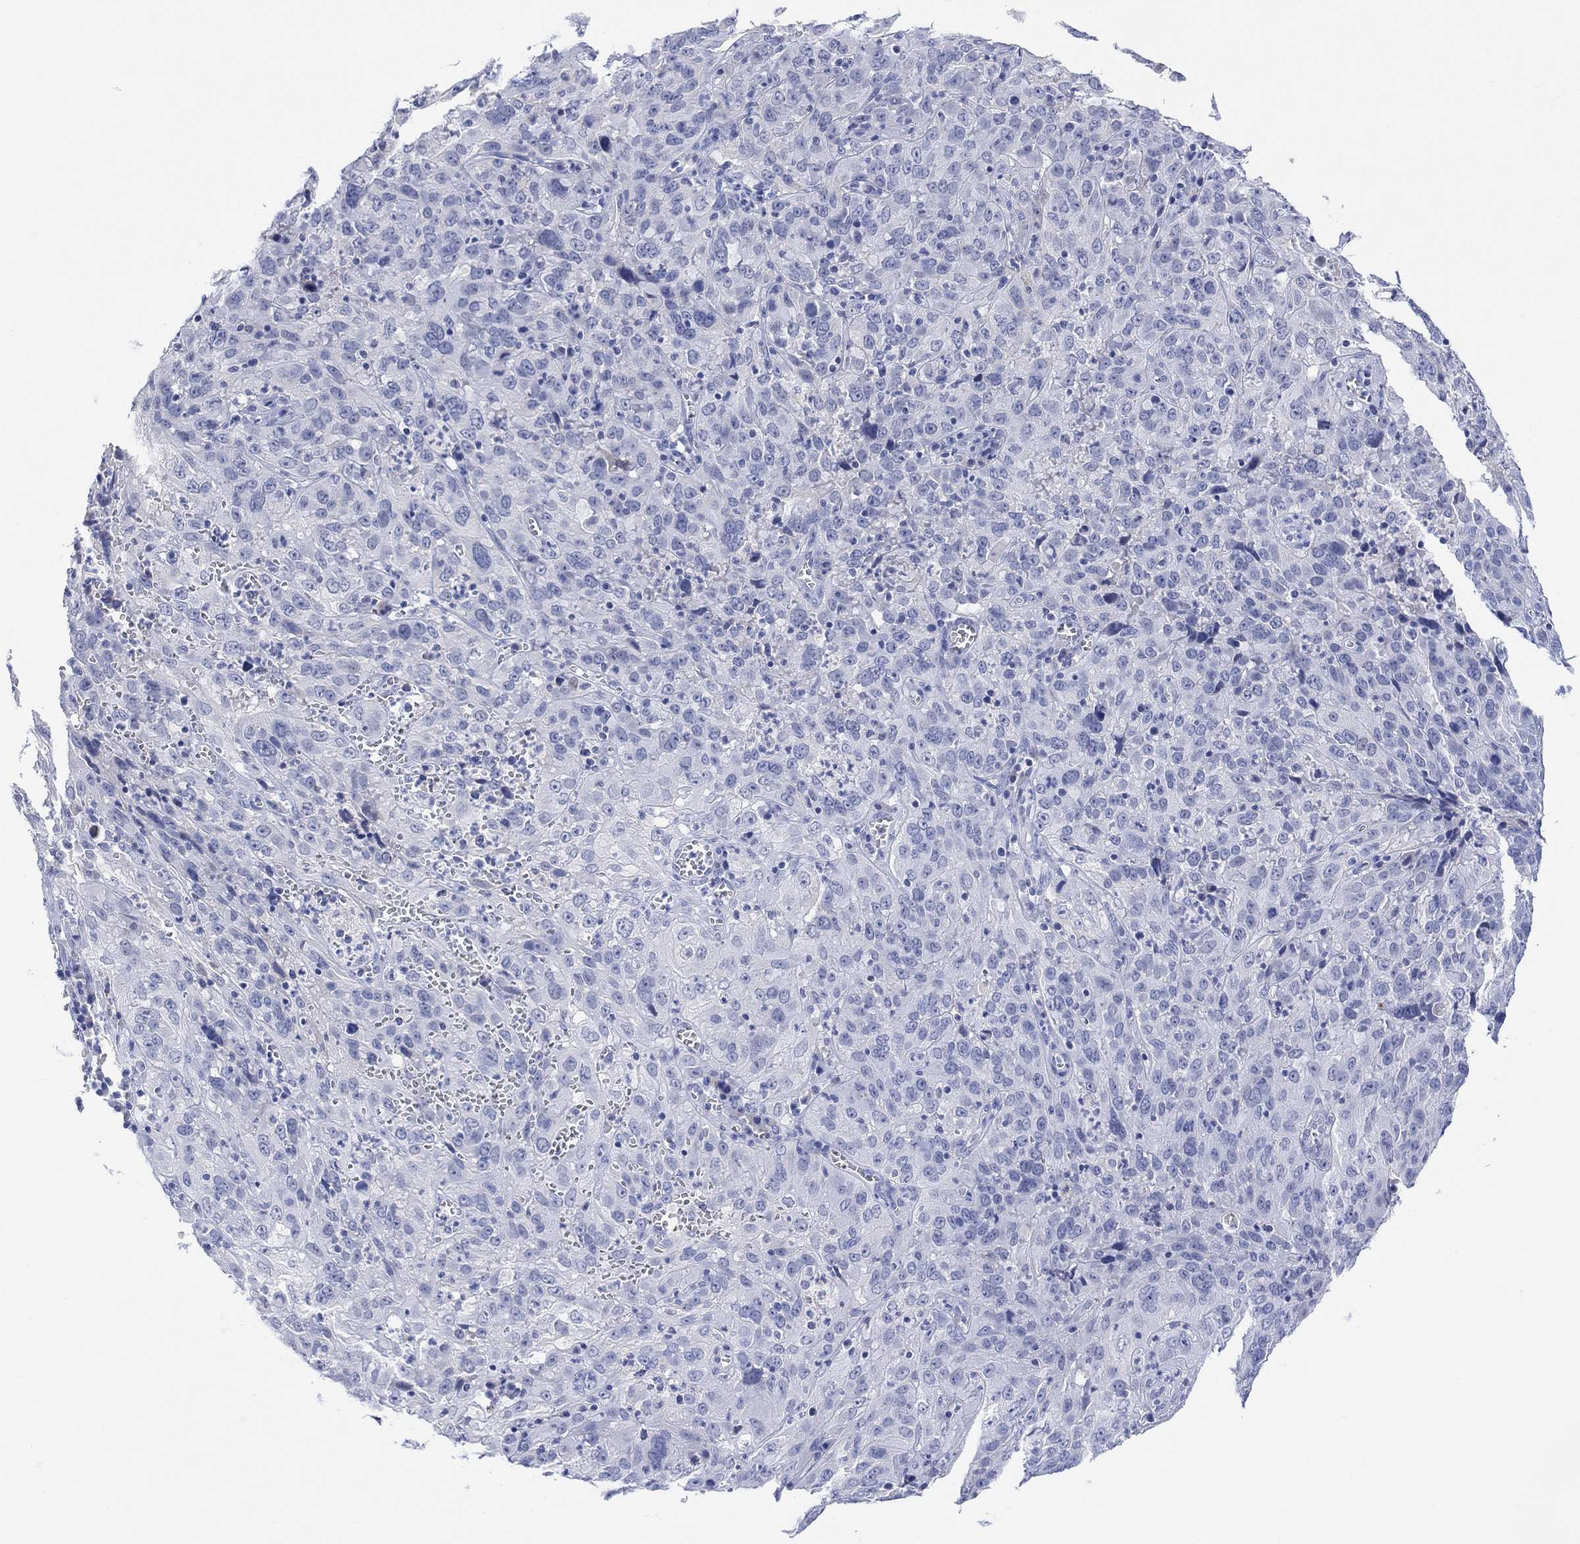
{"staining": {"intensity": "negative", "quantity": "none", "location": "none"}, "tissue": "cervical cancer", "cell_type": "Tumor cells", "image_type": "cancer", "snomed": [{"axis": "morphology", "description": "Squamous cell carcinoma, NOS"}, {"axis": "topography", "description": "Cervix"}], "caption": "Immunohistochemical staining of cervical squamous cell carcinoma reveals no significant positivity in tumor cells.", "gene": "TYR", "patient": {"sex": "female", "age": 32}}